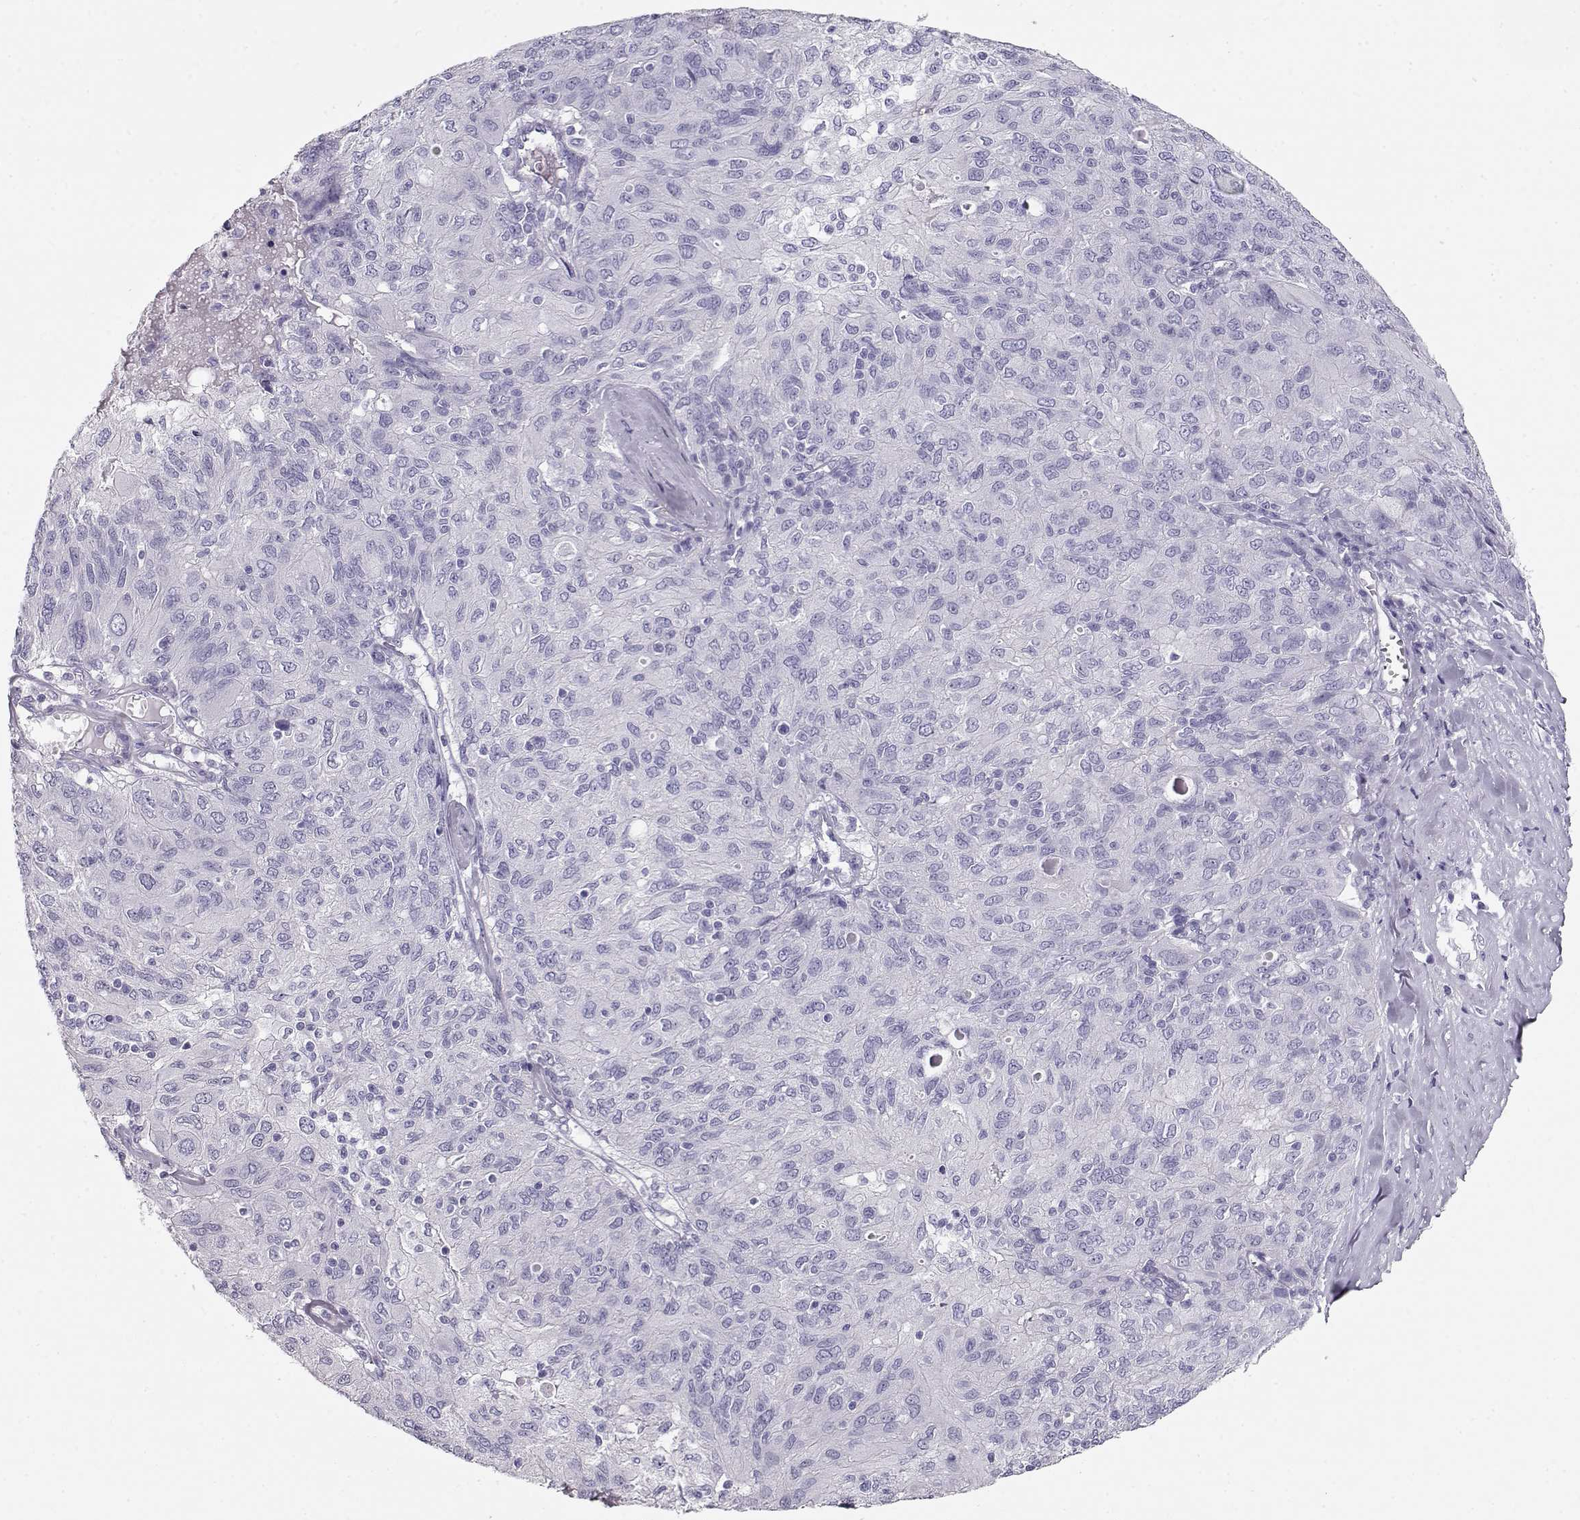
{"staining": {"intensity": "negative", "quantity": "none", "location": "none"}, "tissue": "ovarian cancer", "cell_type": "Tumor cells", "image_type": "cancer", "snomed": [{"axis": "morphology", "description": "Carcinoma, endometroid"}, {"axis": "topography", "description": "Ovary"}], "caption": "IHC micrograph of endometroid carcinoma (ovarian) stained for a protein (brown), which displays no positivity in tumor cells.", "gene": "ACTN2", "patient": {"sex": "female", "age": 50}}